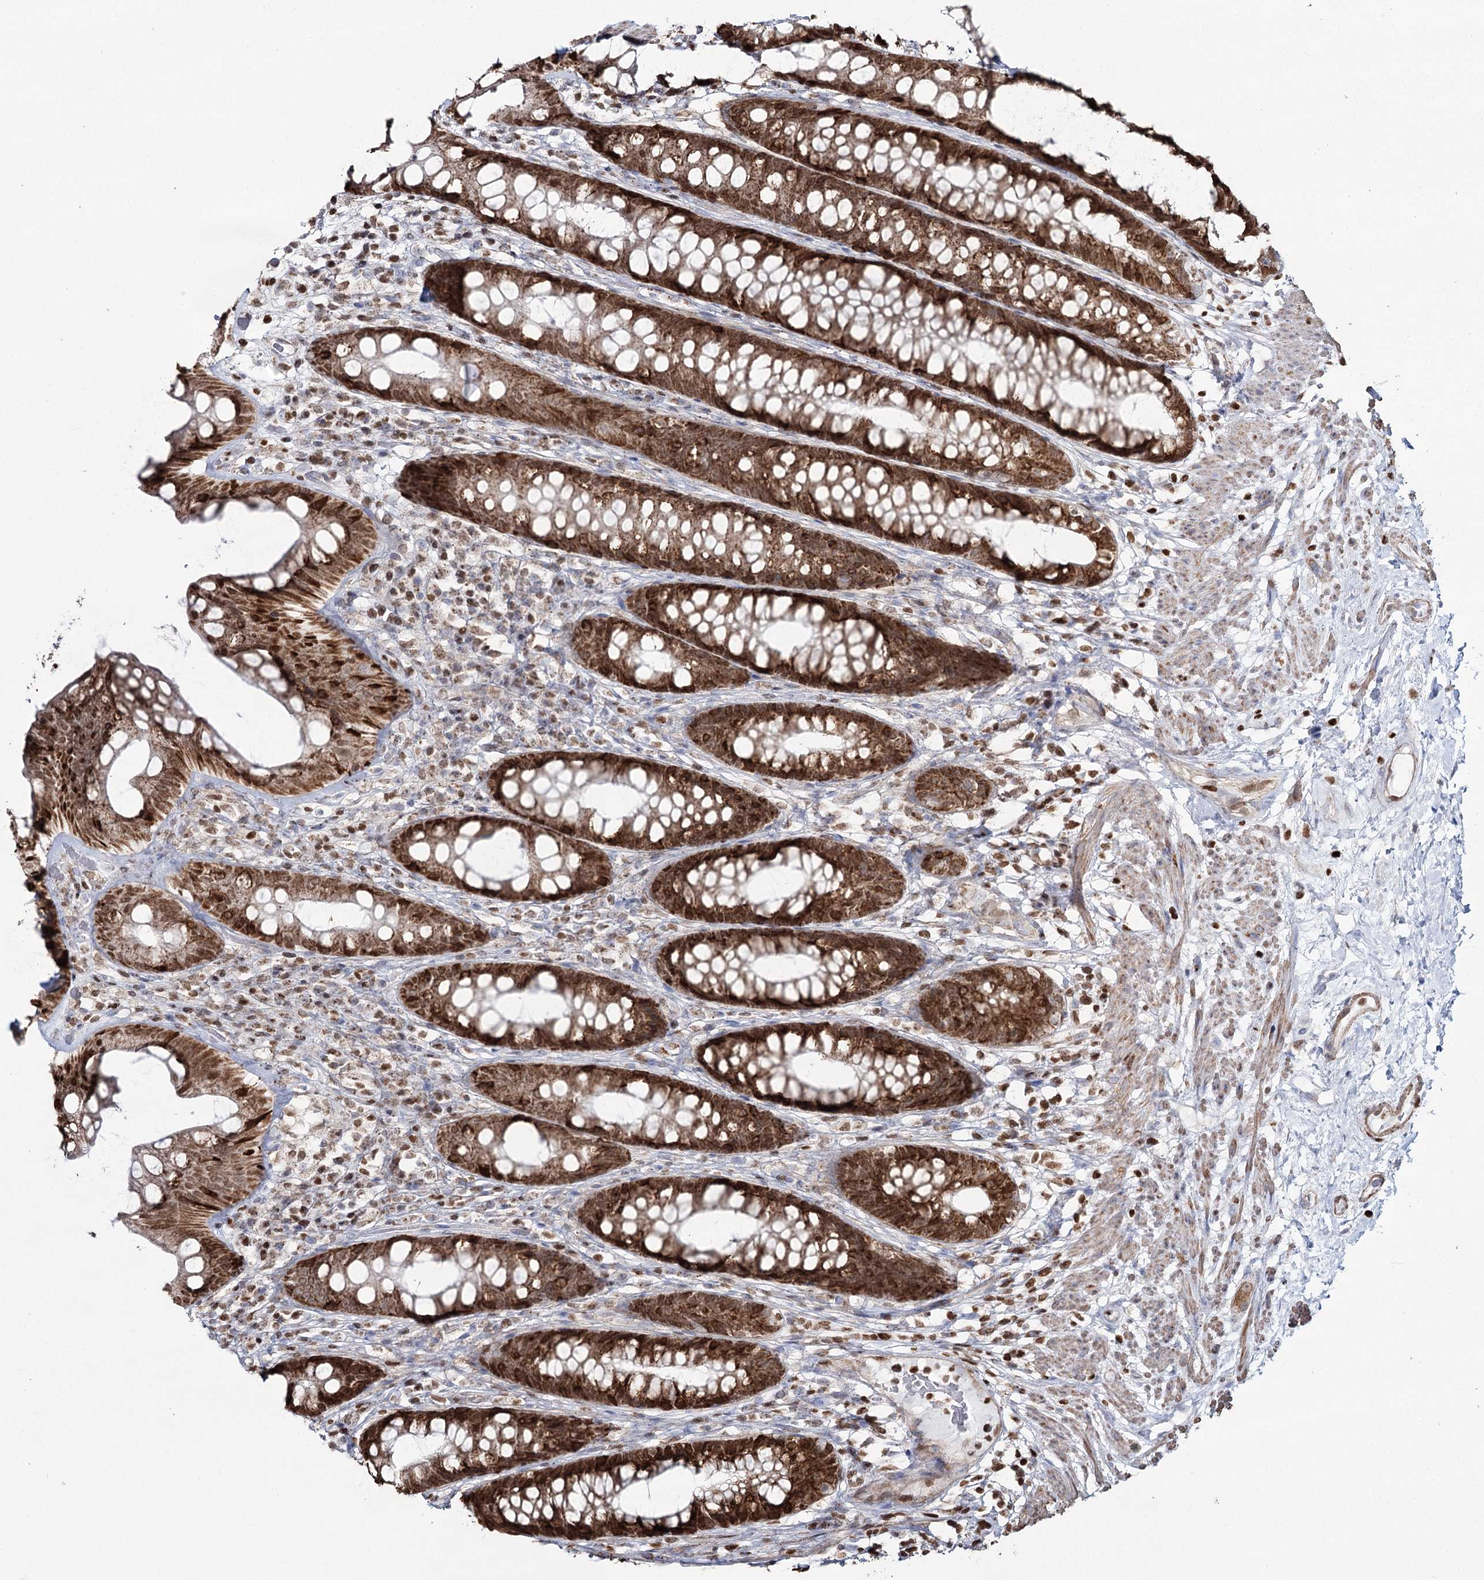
{"staining": {"intensity": "strong", "quantity": ">75%", "location": "cytoplasmic/membranous,nuclear"}, "tissue": "rectum", "cell_type": "Glandular cells", "image_type": "normal", "snomed": [{"axis": "morphology", "description": "Normal tissue, NOS"}, {"axis": "topography", "description": "Rectum"}], "caption": "This micrograph shows unremarkable rectum stained with immunohistochemistry to label a protein in brown. The cytoplasmic/membranous,nuclear of glandular cells show strong positivity for the protein. Nuclei are counter-stained blue.", "gene": "PDHX", "patient": {"sex": "male", "age": 74}}